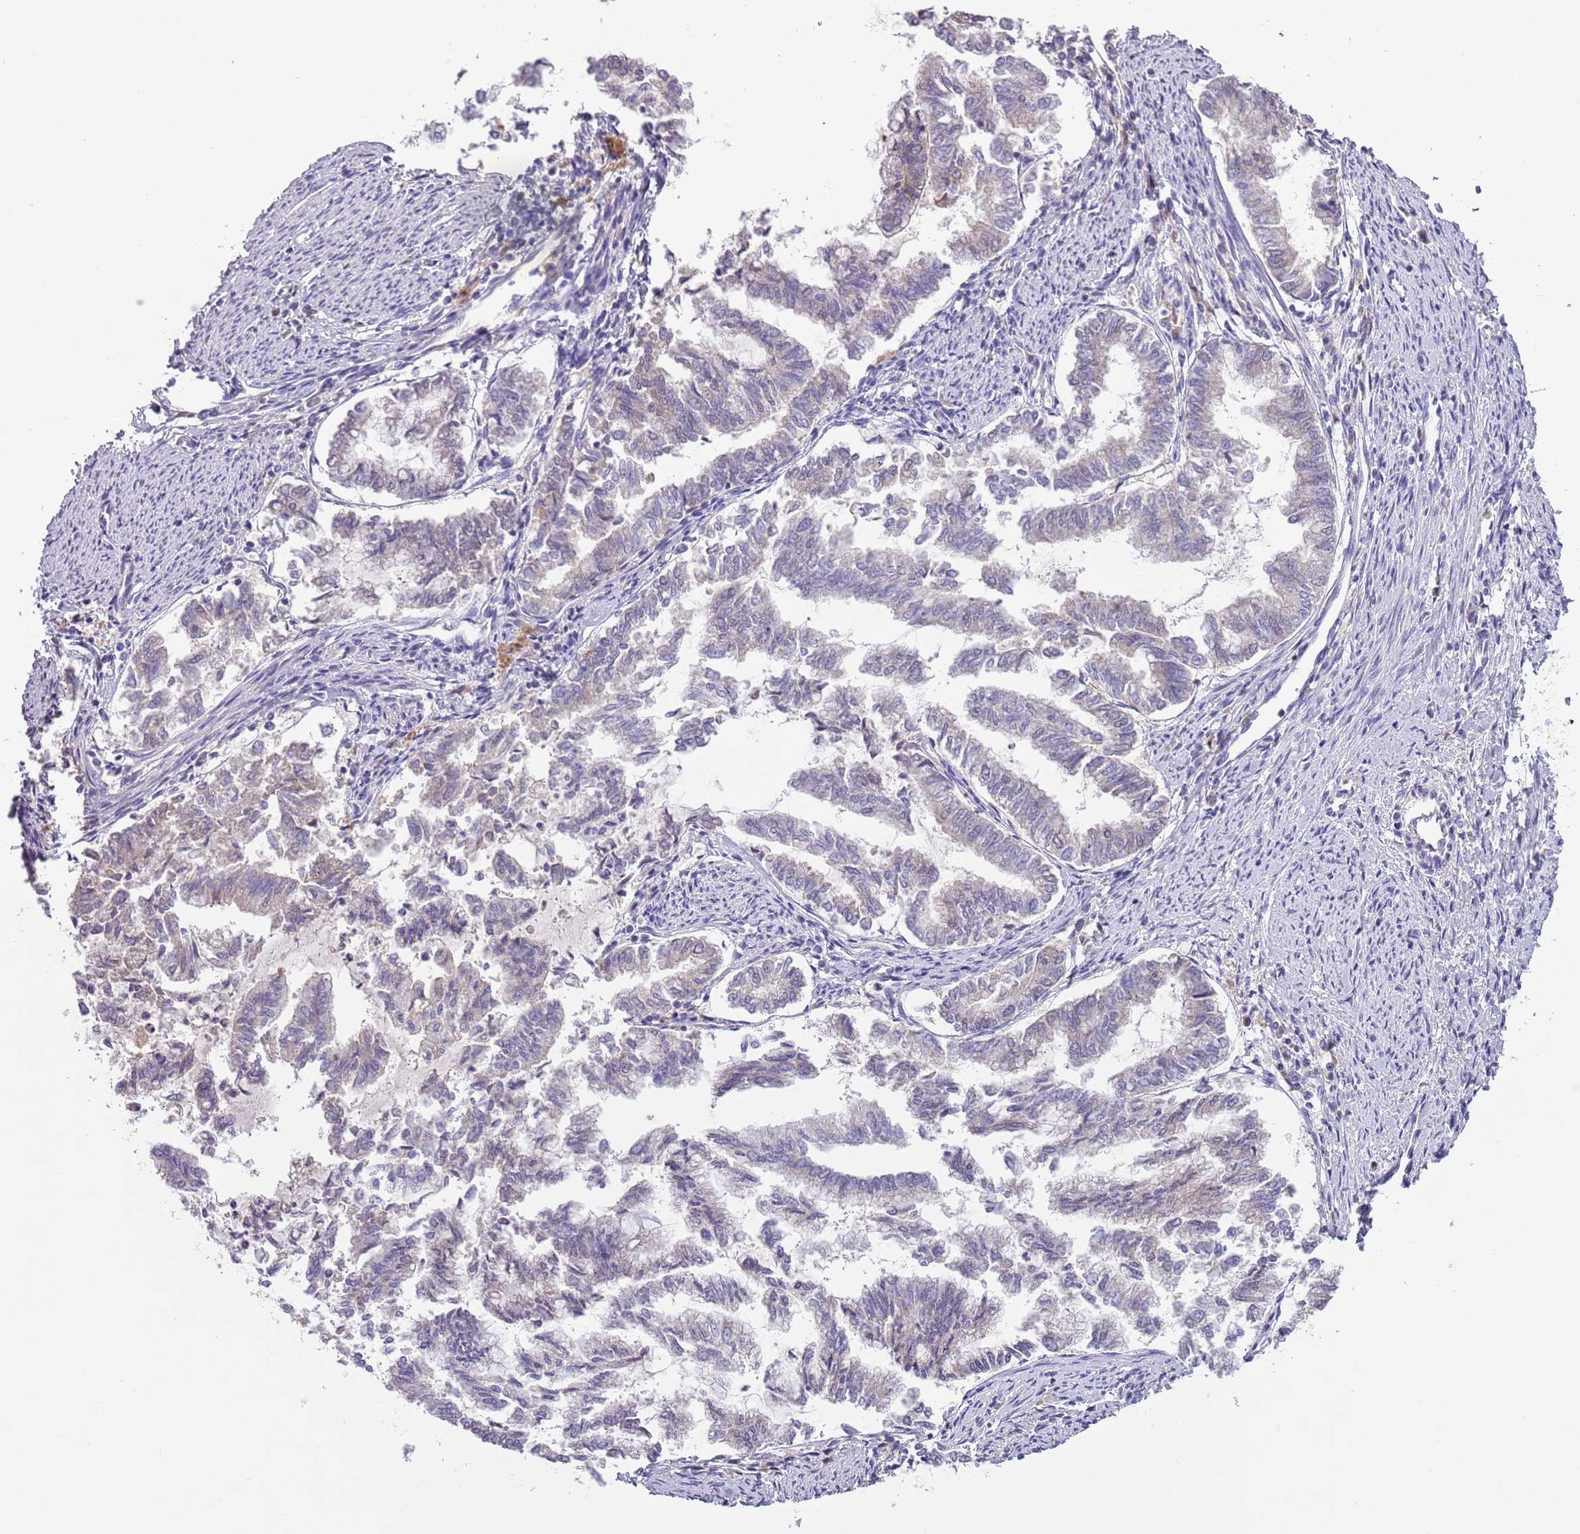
{"staining": {"intensity": "negative", "quantity": "none", "location": "none"}, "tissue": "endometrial cancer", "cell_type": "Tumor cells", "image_type": "cancer", "snomed": [{"axis": "morphology", "description": "Adenocarcinoma, NOS"}, {"axis": "topography", "description": "Endometrium"}], "caption": "IHC photomicrograph of human adenocarcinoma (endometrial) stained for a protein (brown), which demonstrates no staining in tumor cells.", "gene": "HES3", "patient": {"sex": "female", "age": 79}}